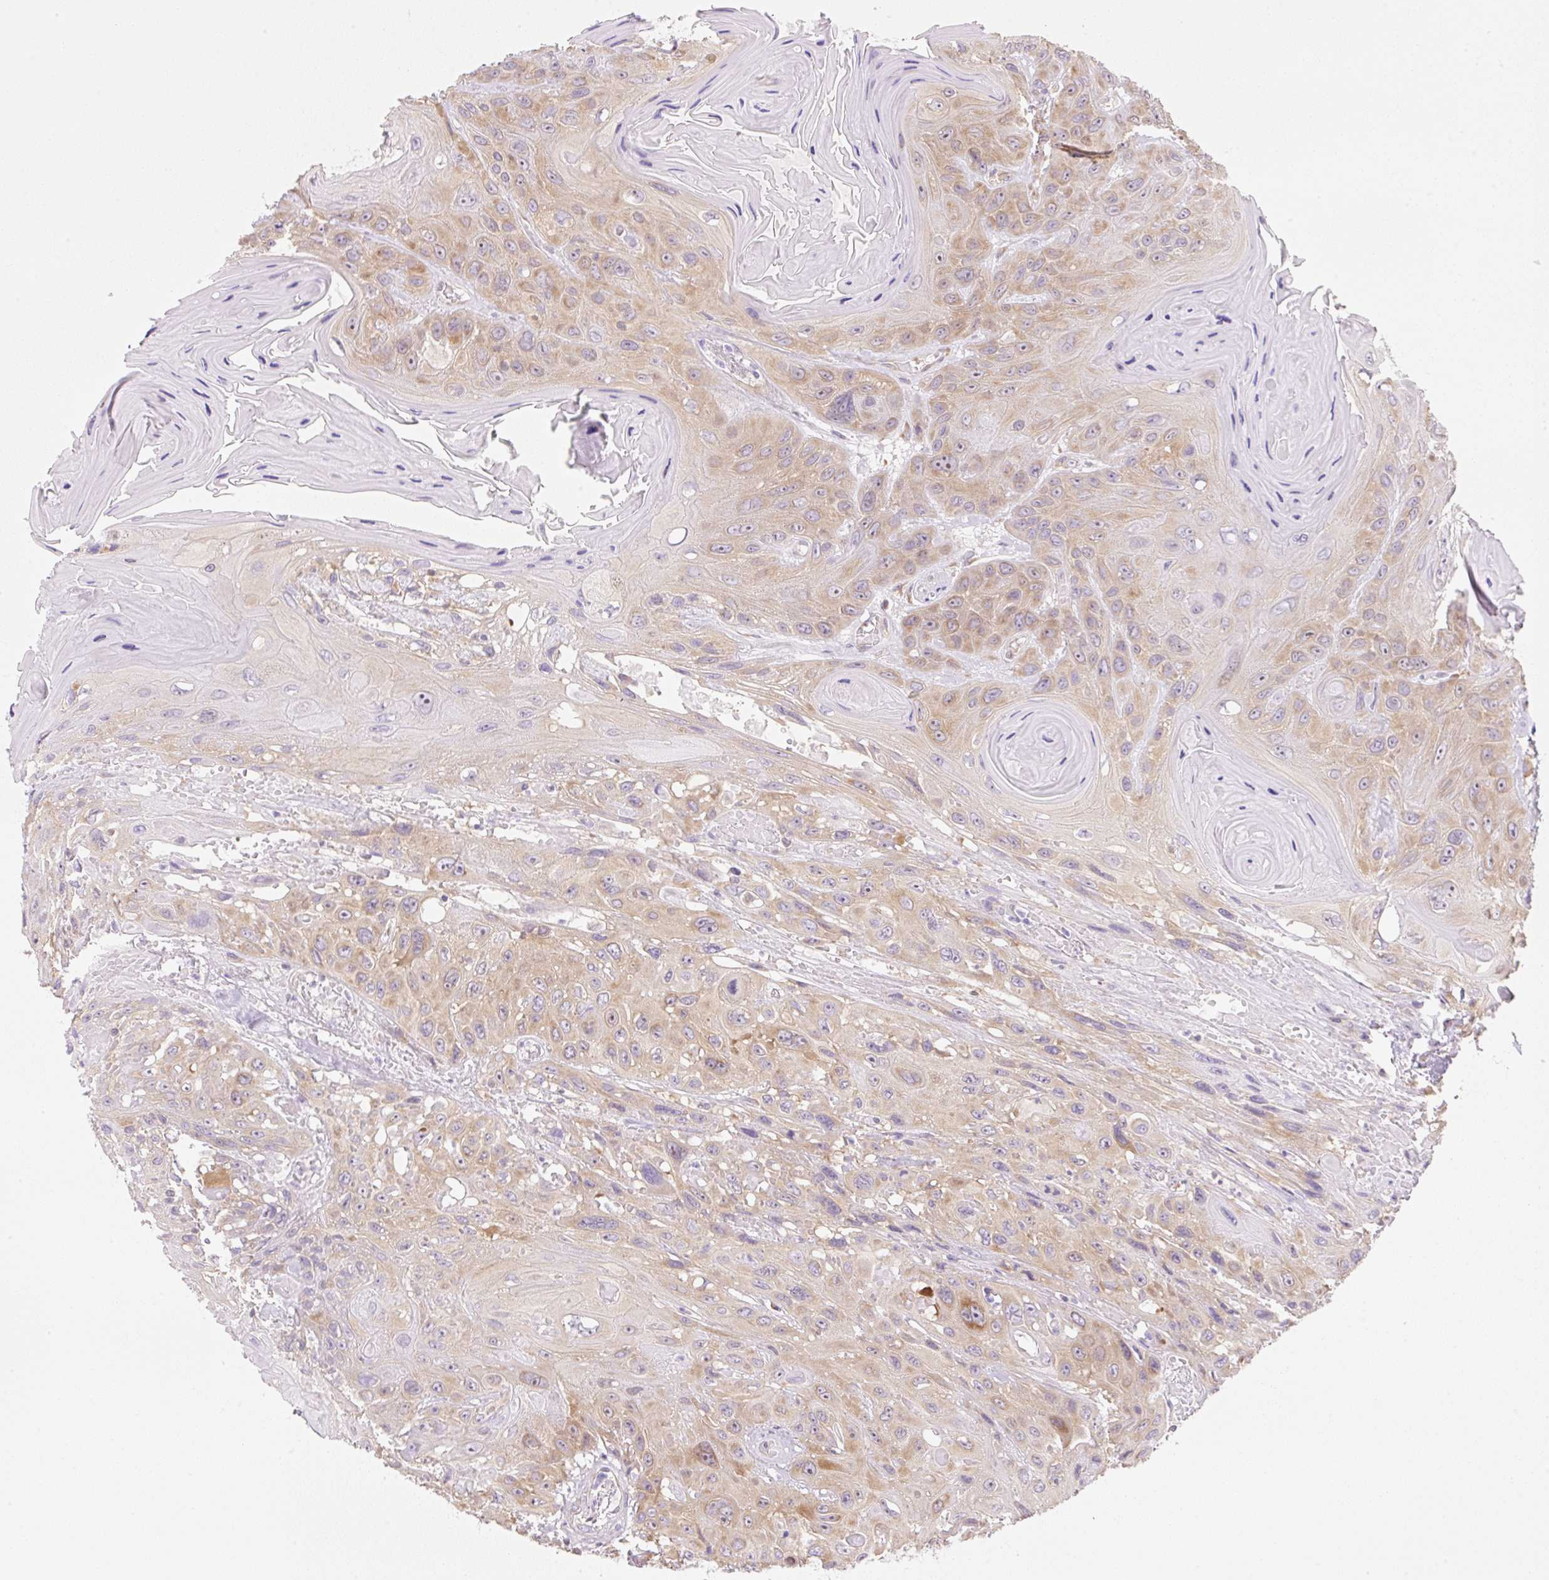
{"staining": {"intensity": "moderate", "quantity": ">75%", "location": "cytoplasmic/membranous"}, "tissue": "head and neck cancer", "cell_type": "Tumor cells", "image_type": "cancer", "snomed": [{"axis": "morphology", "description": "Squamous cell carcinoma, NOS"}, {"axis": "topography", "description": "Head-Neck"}], "caption": "Brown immunohistochemical staining in human head and neck cancer (squamous cell carcinoma) displays moderate cytoplasmic/membranous positivity in approximately >75% of tumor cells.", "gene": "RPL18A", "patient": {"sex": "female", "age": 59}}